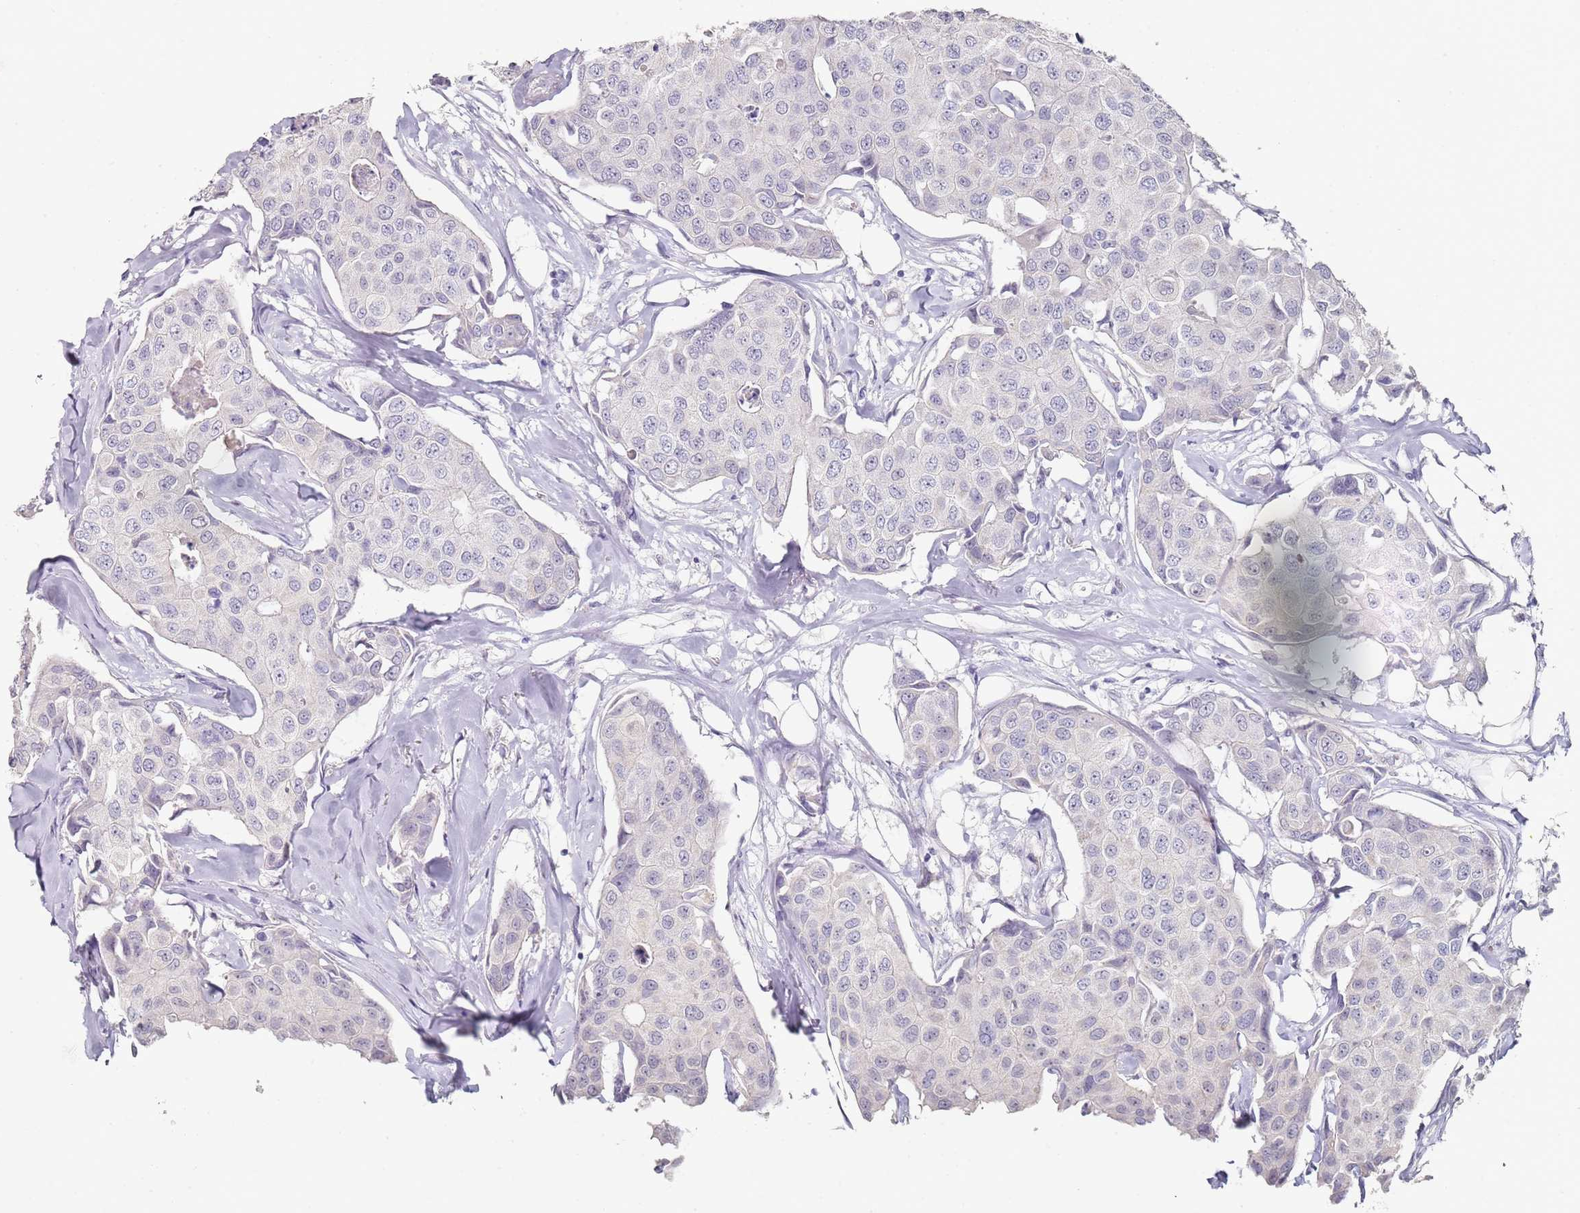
{"staining": {"intensity": "negative", "quantity": "none", "location": "none"}, "tissue": "breast cancer", "cell_type": "Tumor cells", "image_type": "cancer", "snomed": [{"axis": "morphology", "description": "Duct carcinoma"}, {"axis": "topography", "description": "Breast"}], "caption": "Immunohistochemistry (IHC) of breast cancer (invasive ductal carcinoma) exhibits no positivity in tumor cells.", "gene": "DNAH11", "patient": {"sex": "female", "age": 80}}